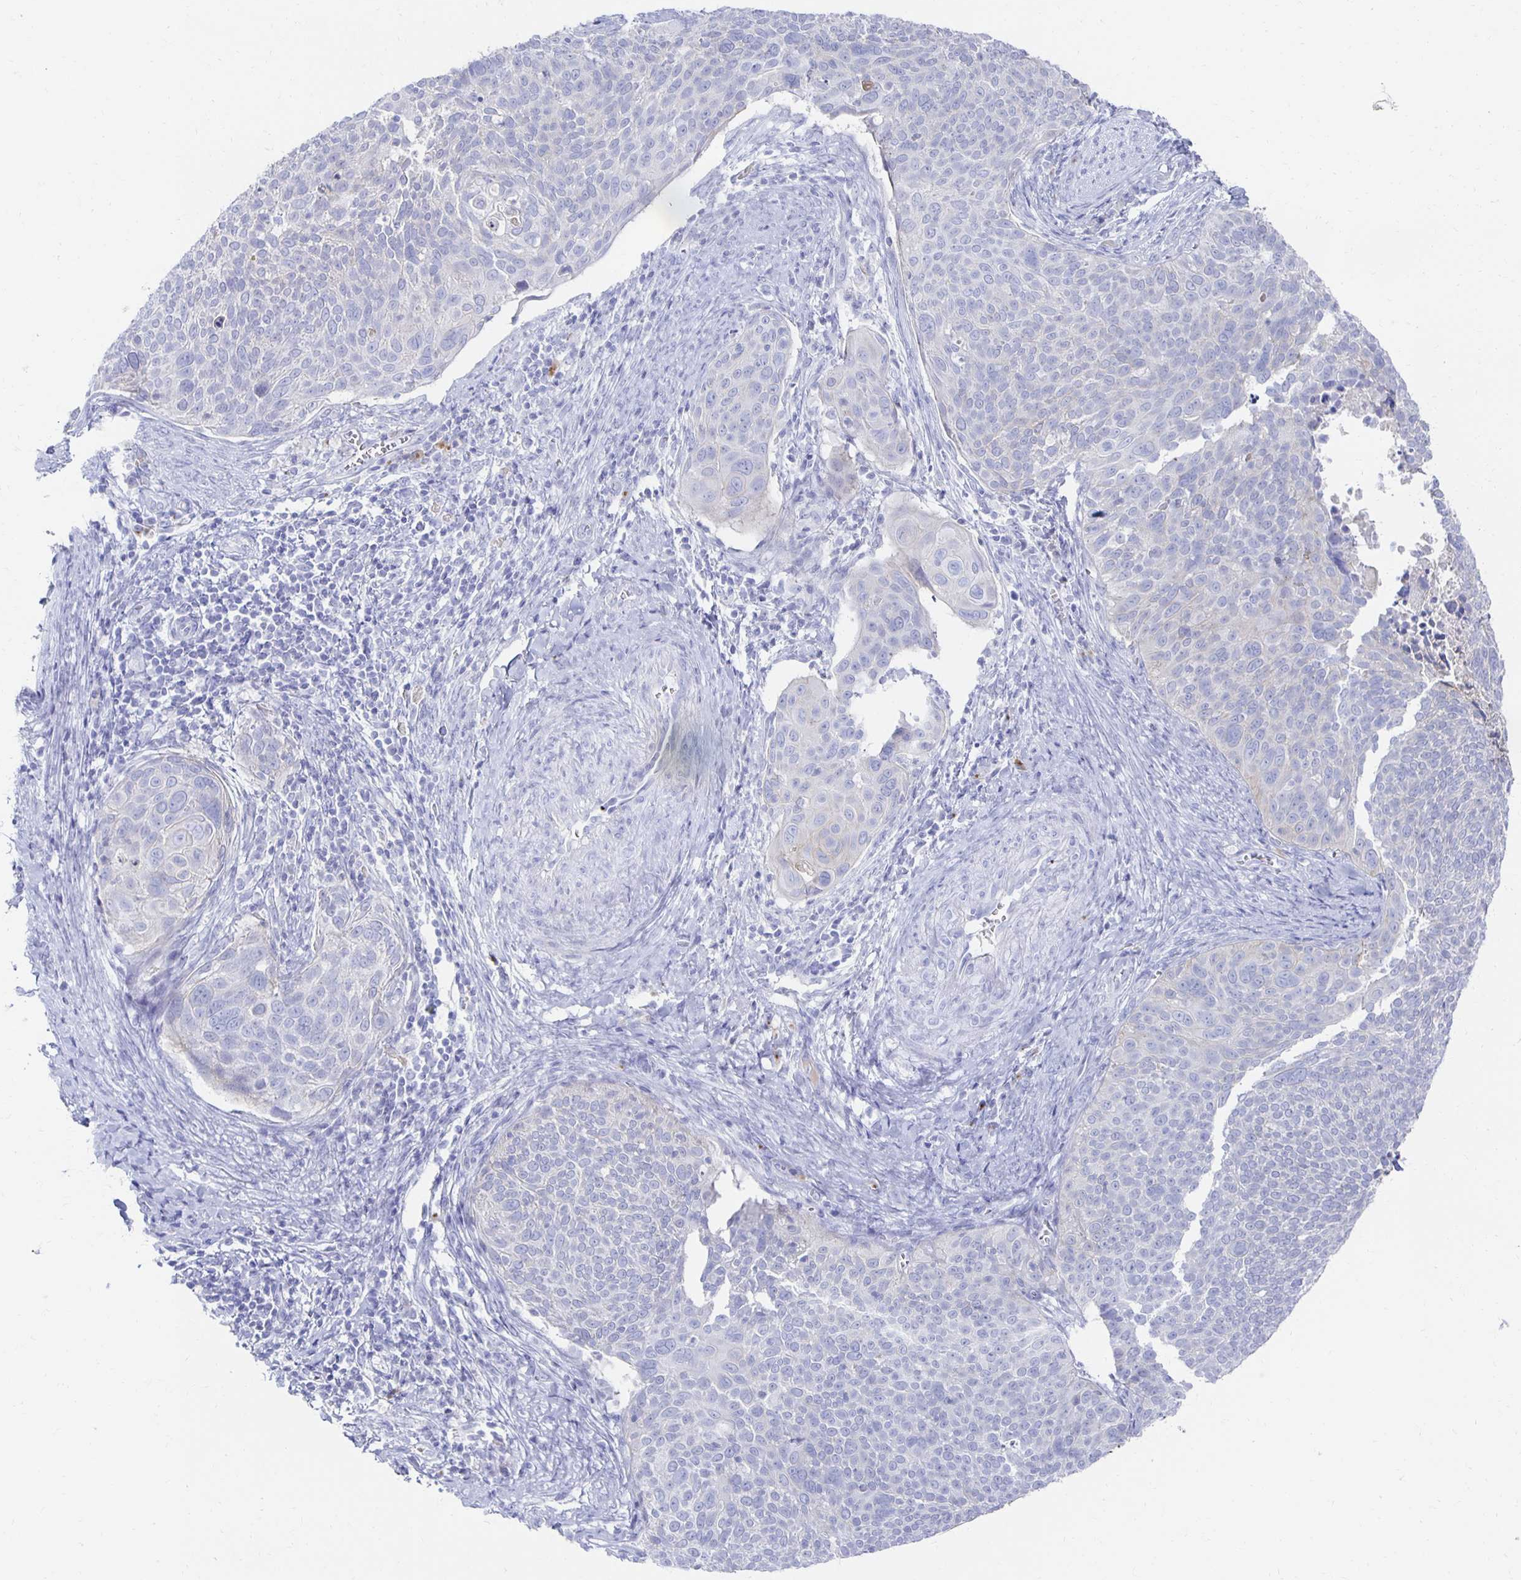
{"staining": {"intensity": "negative", "quantity": "none", "location": "none"}, "tissue": "cervical cancer", "cell_type": "Tumor cells", "image_type": "cancer", "snomed": [{"axis": "morphology", "description": "Squamous cell carcinoma, NOS"}, {"axis": "topography", "description": "Cervix"}], "caption": "Tumor cells are negative for brown protein staining in cervical squamous cell carcinoma.", "gene": "PRDM7", "patient": {"sex": "female", "age": 39}}